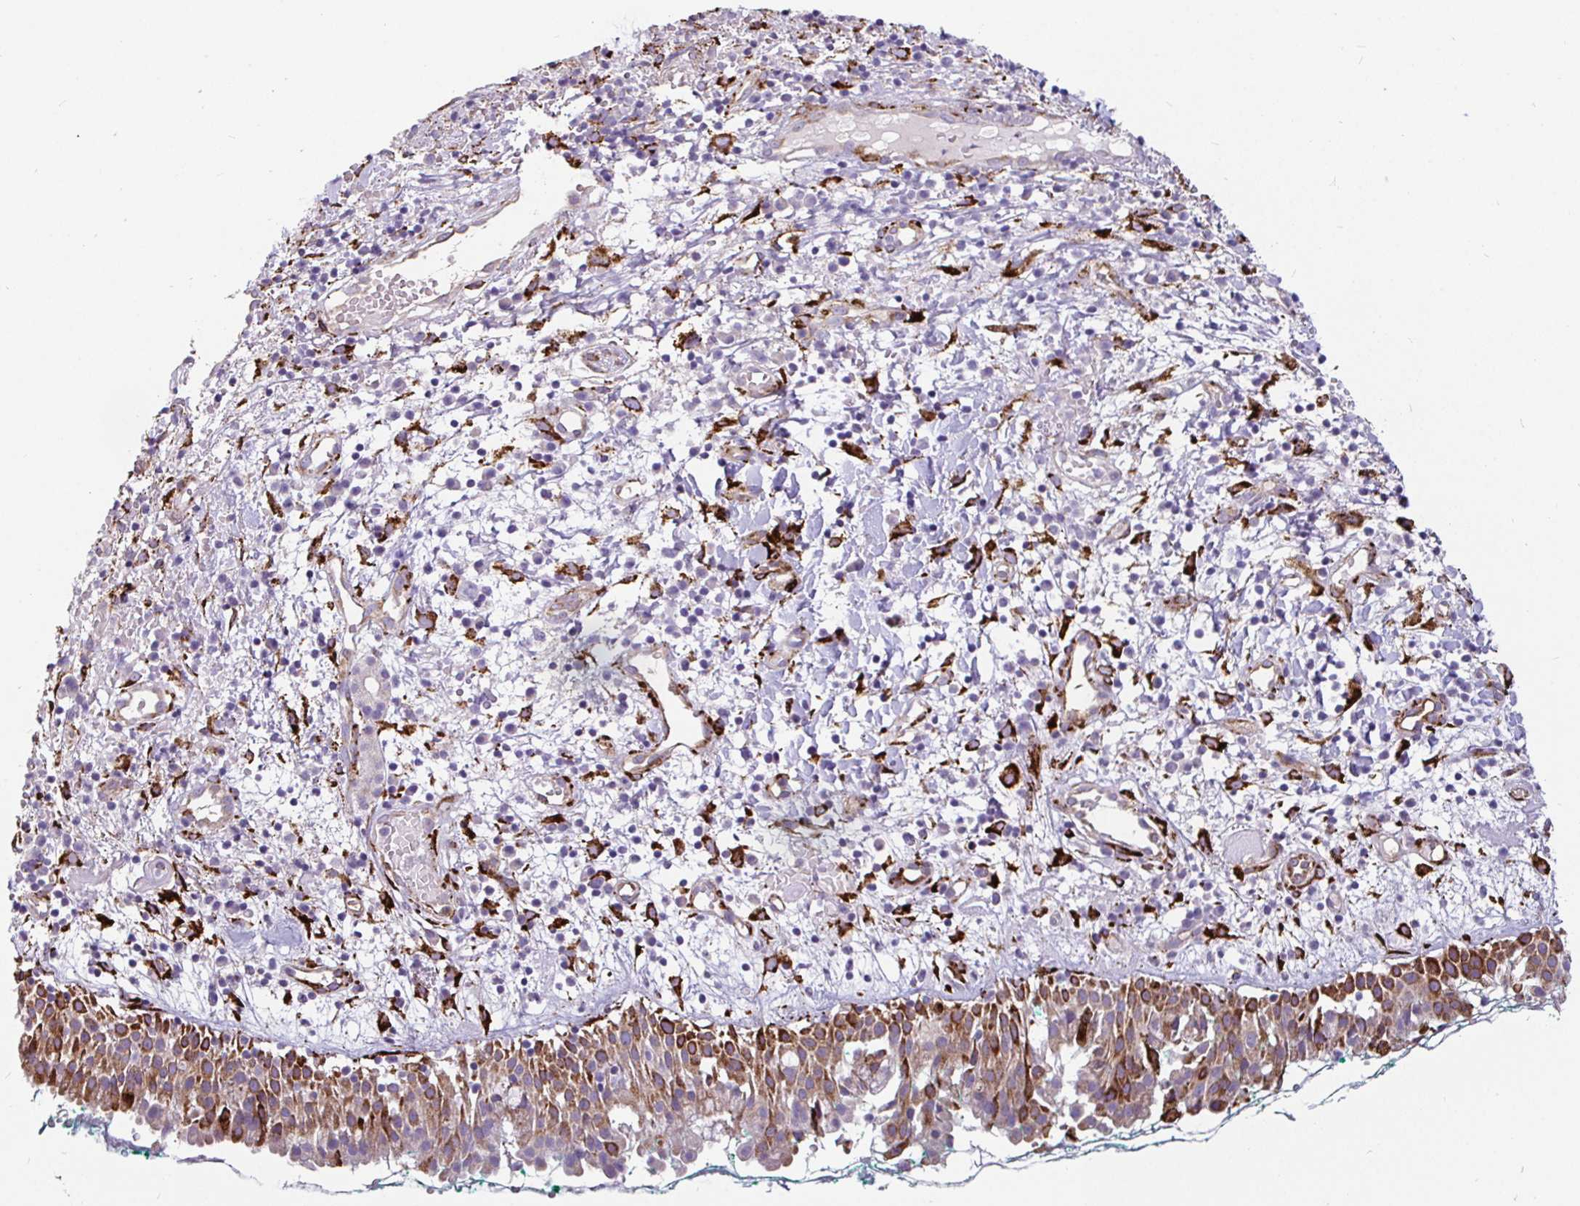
{"staining": {"intensity": "moderate", "quantity": ">75%", "location": "cytoplasmic/membranous"}, "tissue": "nasopharynx", "cell_type": "Respiratory epithelial cells", "image_type": "normal", "snomed": [{"axis": "morphology", "description": "Normal tissue, NOS"}, {"axis": "morphology", "description": "Basal cell carcinoma"}, {"axis": "topography", "description": "Cartilage tissue"}, {"axis": "topography", "description": "Nasopharynx"}, {"axis": "topography", "description": "Oral tissue"}], "caption": "Immunohistochemistry (IHC) (DAB (3,3'-diaminobenzidine)) staining of unremarkable human nasopharynx displays moderate cytoplasmic/membranous protein expression in about >75% of respiratory epithelial cells.", "gene": "P4HA2", "patient": {"sex": "female", "age": 77}}